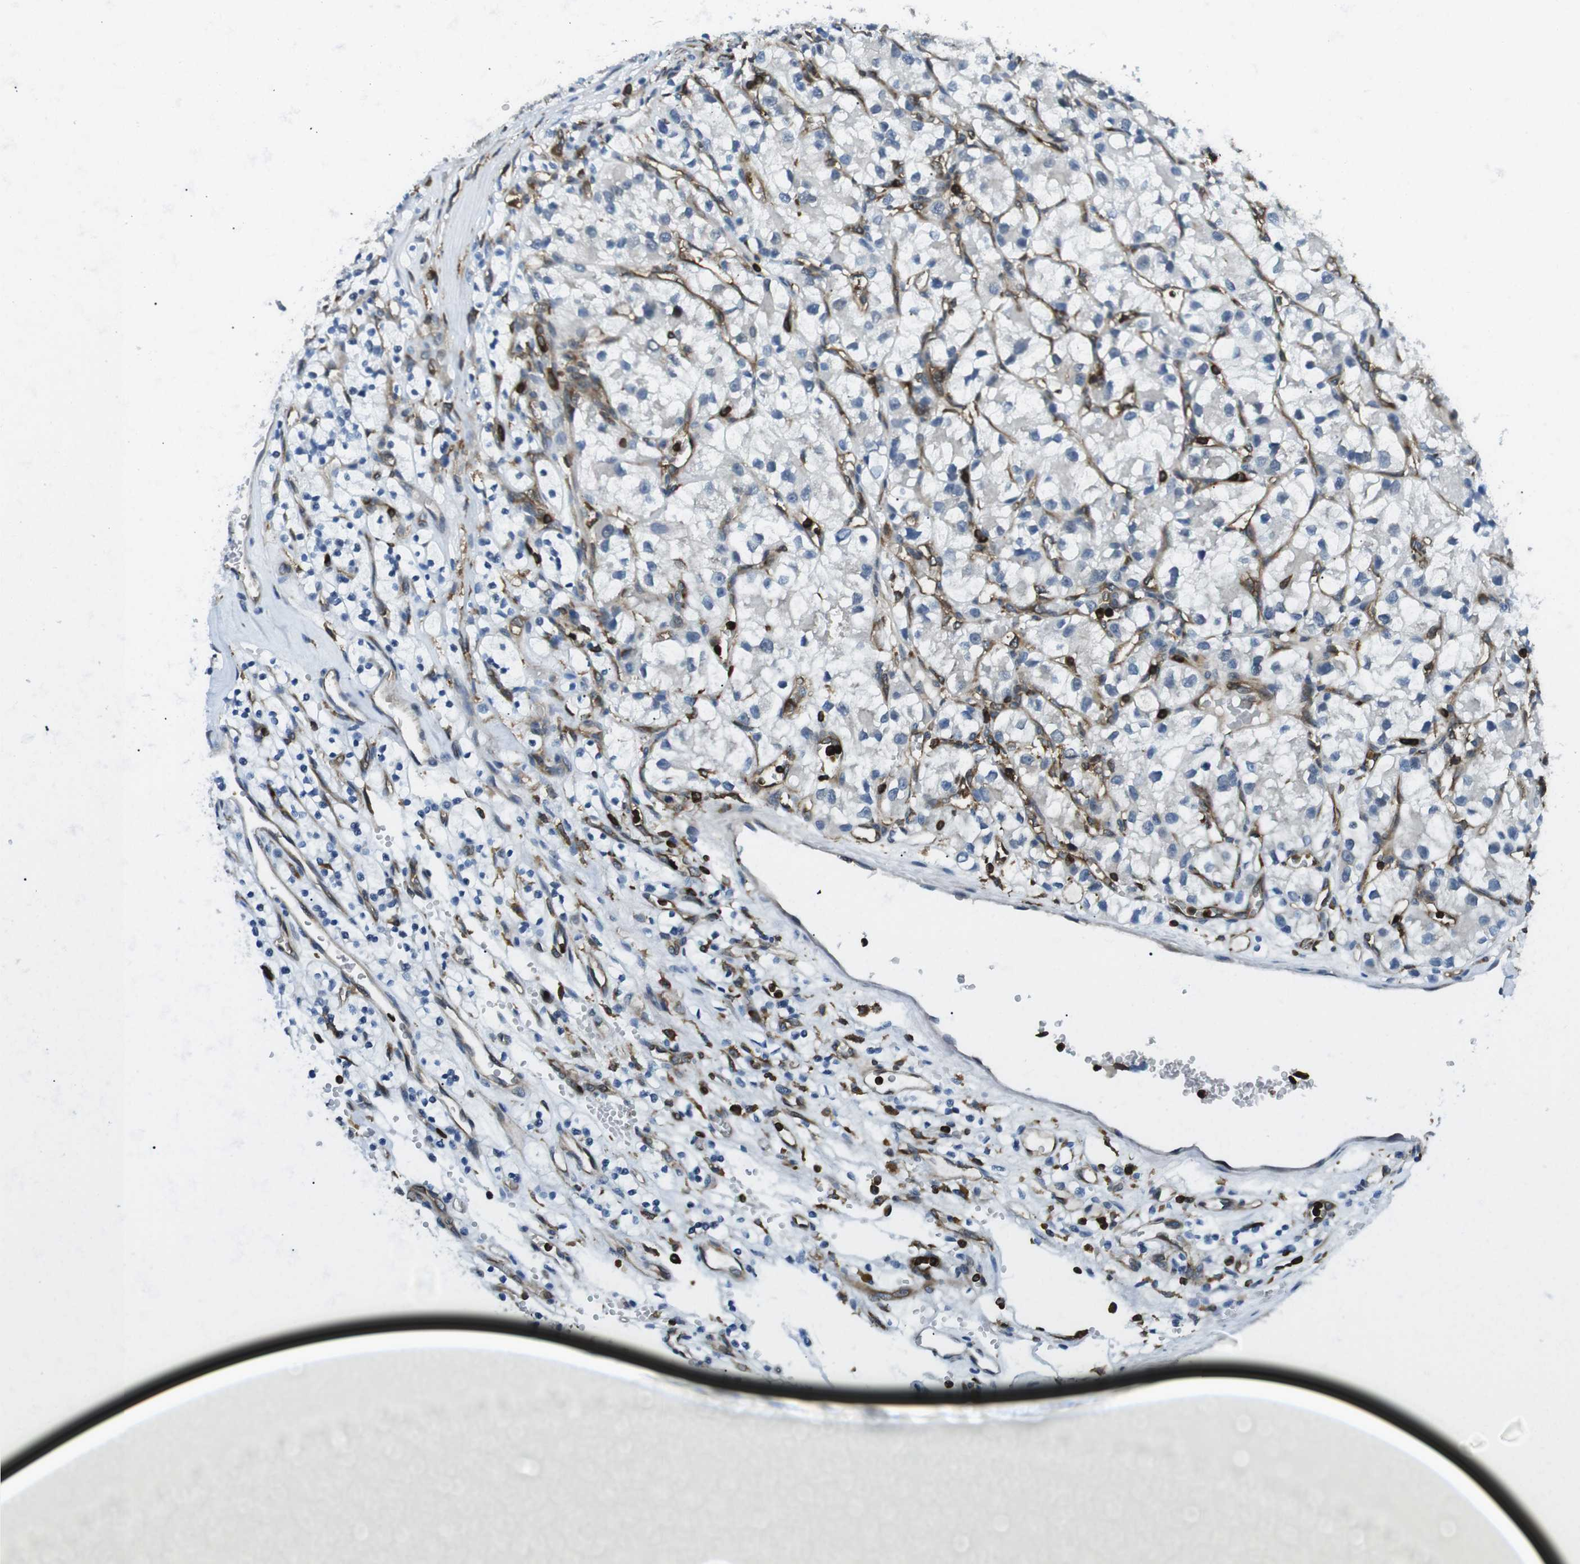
{"staining": {"intensity": "negative", "quantity": "none", "location": "none"}, "tissue": "renal cancer", "cell_type": "Tumor cells", "image_type": "cancer", "snomed": [{"axis": "morphology", "description": "Adenocarcinoma, NOS"}, {"axis": "topography", "description": "Kidney"}], "caption": "Tumor cells show no significant positivity in renal adenocarcinoma. Brightfield microscopy of immunohistochemistry (IHC) stained with DAB (brown) and hematoxylin (blue), captured at high magnification.", "gene": "STK10", "patient": {"sex": "female", "age": 57}}